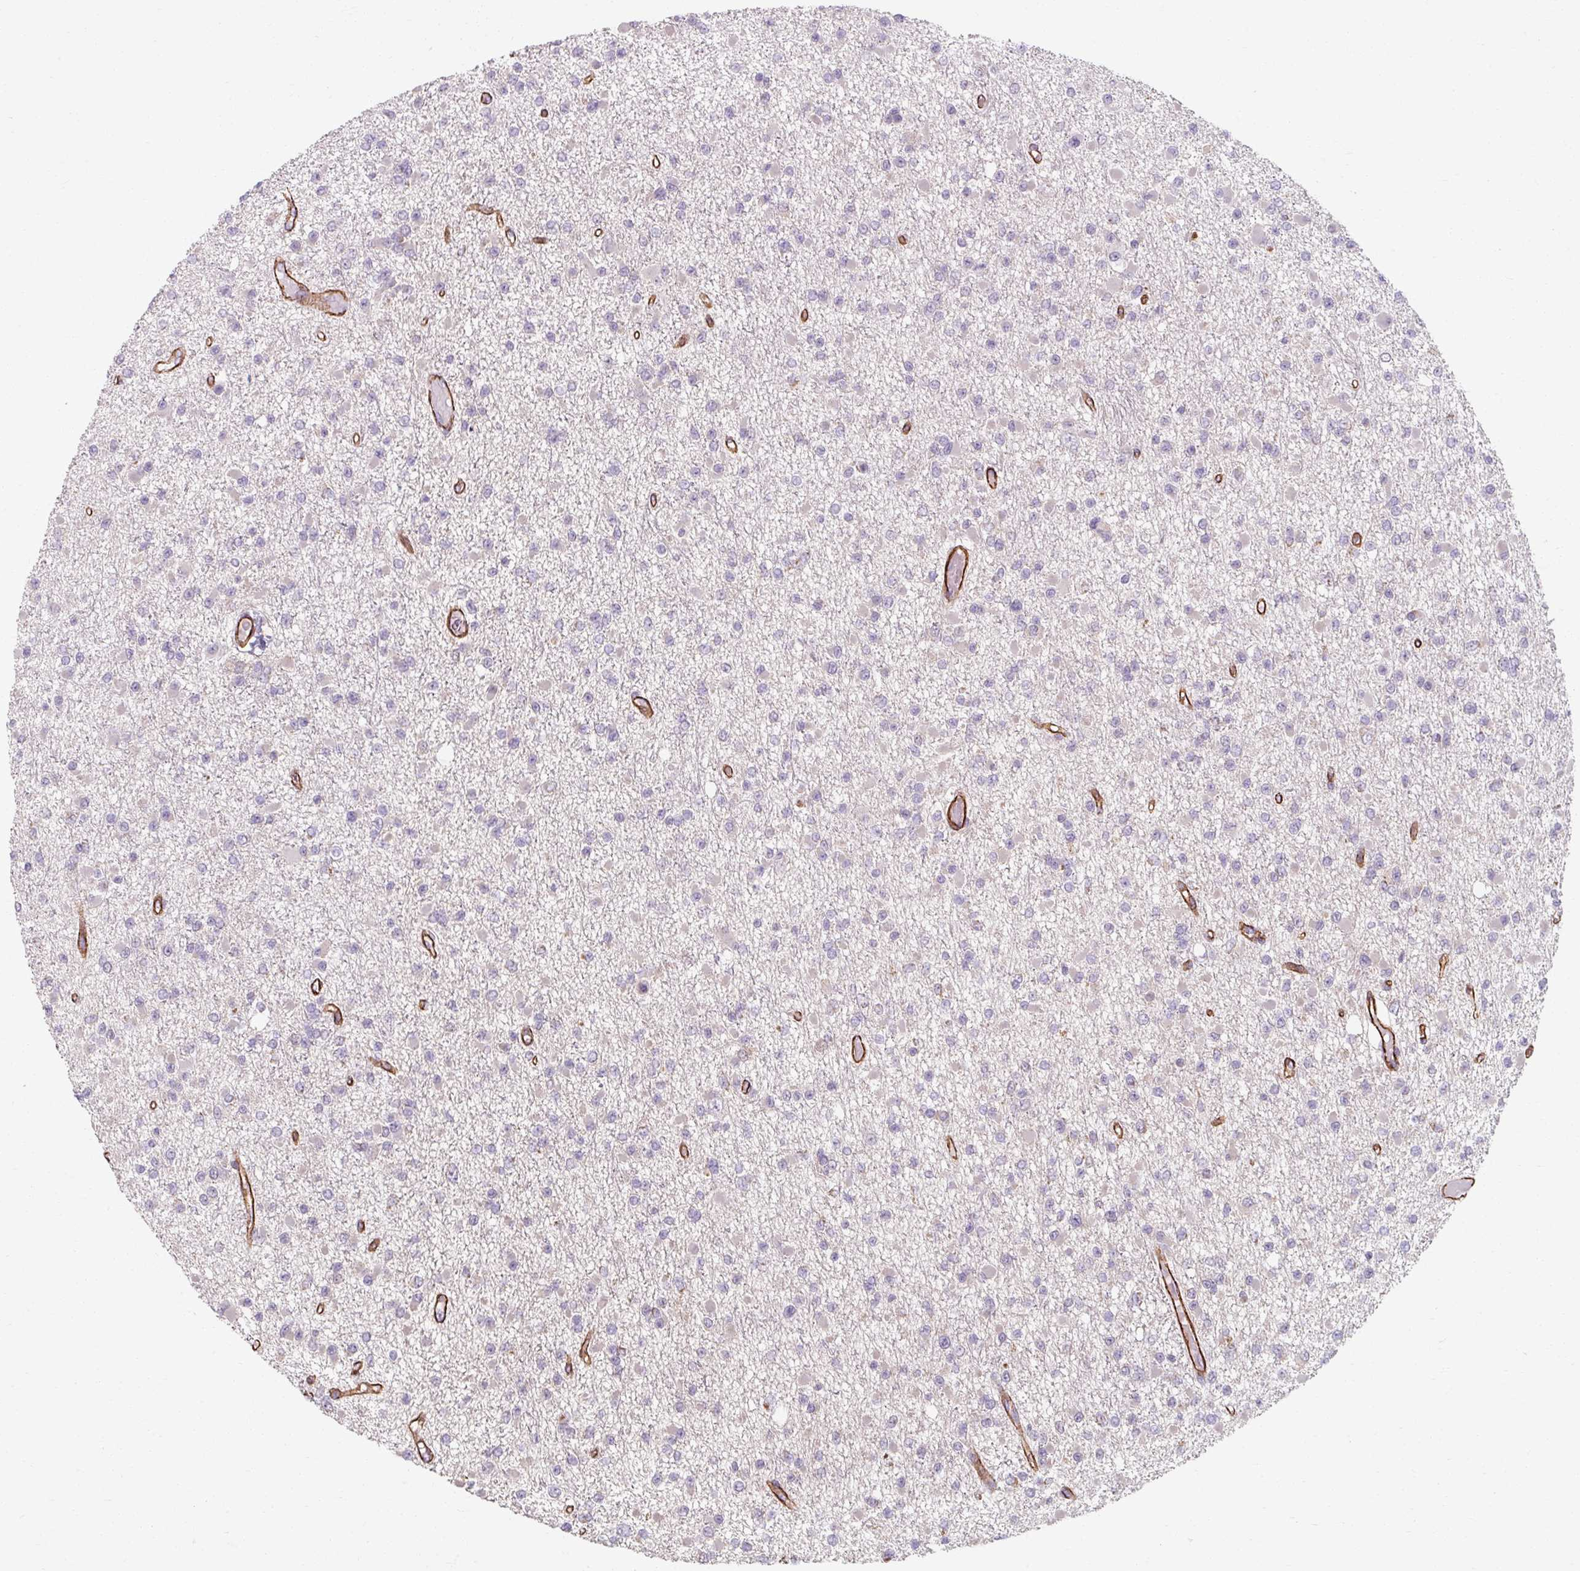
{"staining": {"intensity": "negative", "quantity": "none", "location": "none"}, "tissue": "glioma", "cell_type": "Tumor cells", "image_type": "cancer", "snomed": [{"axis": "morphology", "description": "Glioma, malignant, Low grade"}, {"axis": "topography", "description": "Brain"}], "caption": "The IHC image has no significant positivity in tumor cells of glioma tissue.", "gene": "MRPS5", "patient": {"sex": "female", "age": 22}}